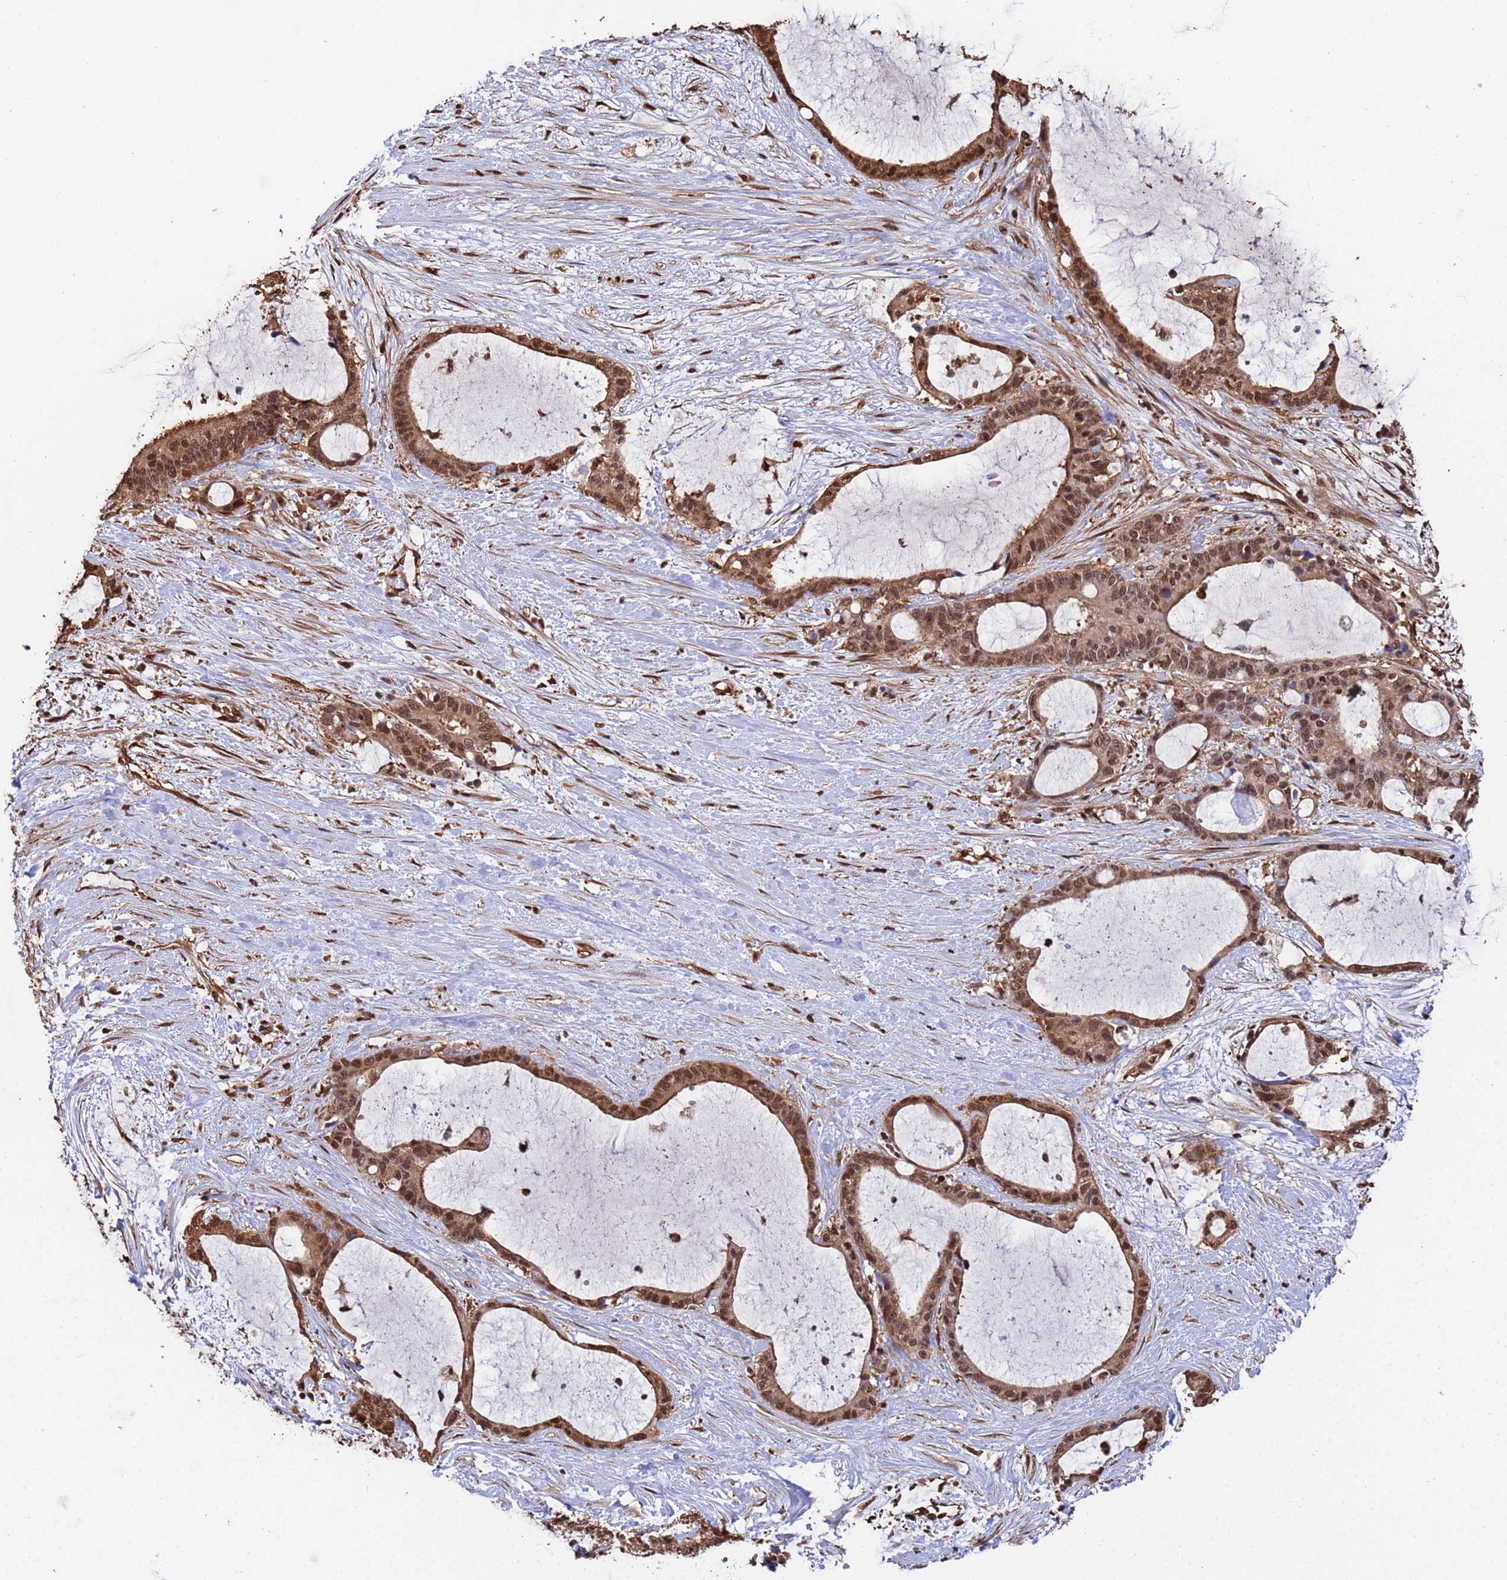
{"staining": {"intensity": "moderate", "quantity": ">75%", "location": "cytoplasmic/membranous,nuclear"}, "tissue": "liver cancer", "cell_type": "Tumor cells", "image_type": "cancer", "snomed": [{"axis": "morphology", "description": "Normal tissue, NOS"}, {"axis": "morphology", "description": "Cholangiocarcinoma"}, {"axis": "topography", "description": "Liver"}, {"axis": "topography", "description": "Peripheral nerve tissue"}], "caption": "Cholangiocarcinoma (liver) stained with DAB IHC reveals medium levels of moderate cytoplasmic/membranous and nuclear expression in approximately >75% of tumor cells.", "gene": "SUMO4", "patient": {"sex": "female", "age": 73}}